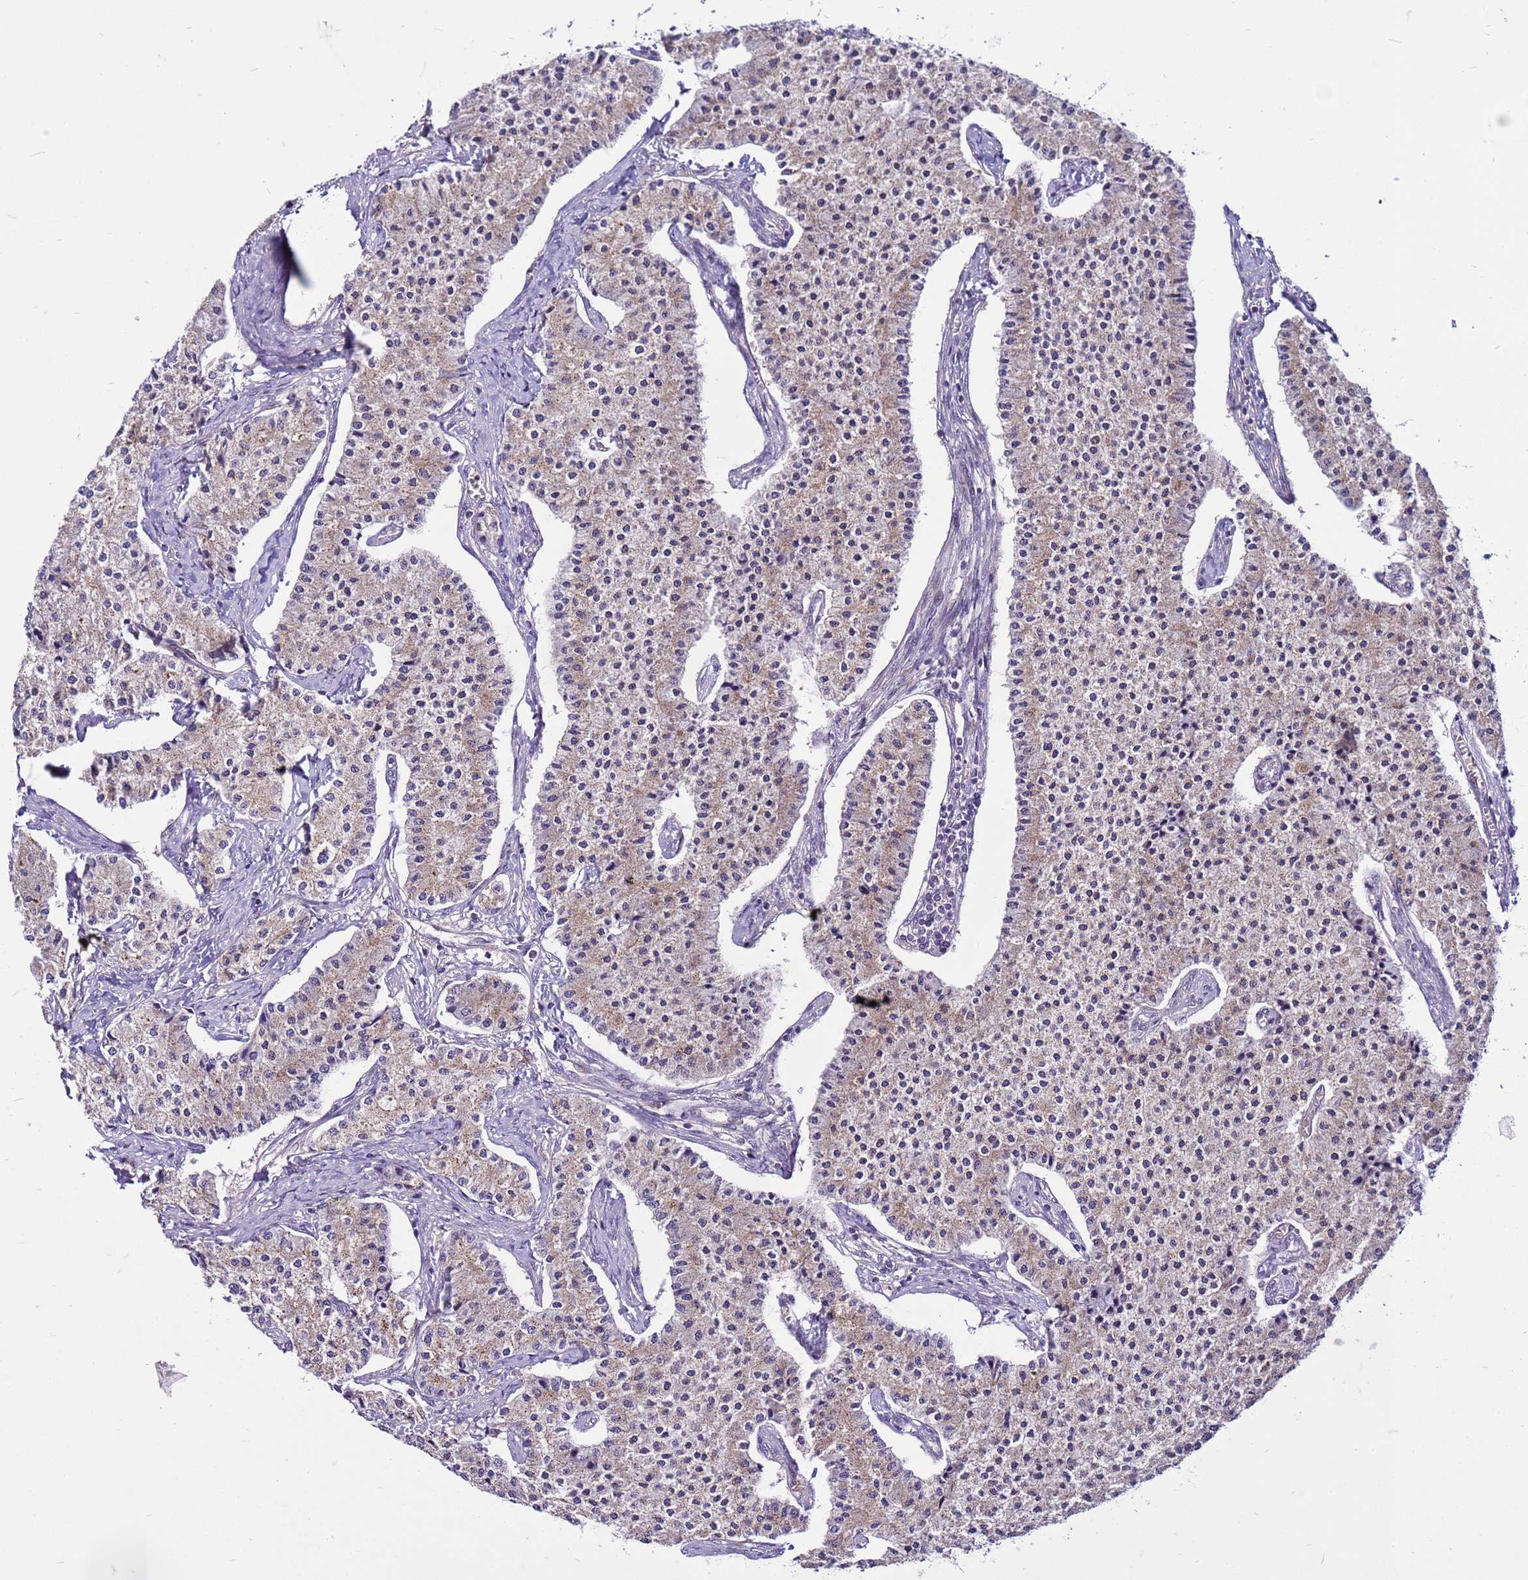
{"staining": {"intensity": "weak", "quantity": "<25%", "location": "cytoplasmic/membranous"}, "tissue": "carcinoid", "cell_type": "Tumor cells", "image_type": "cancer", "snomed": [{"axis": "morphology", "description": "Carcinoid, malignant, NOS"}, {"axis": "topography", "description": "Colon"}], "caption": "This is a image of IHC staining of carcinoid, which shows no staining in tumor cells.", "gene": "PKD1", "patient": {"sex": "female", "age": 52}}